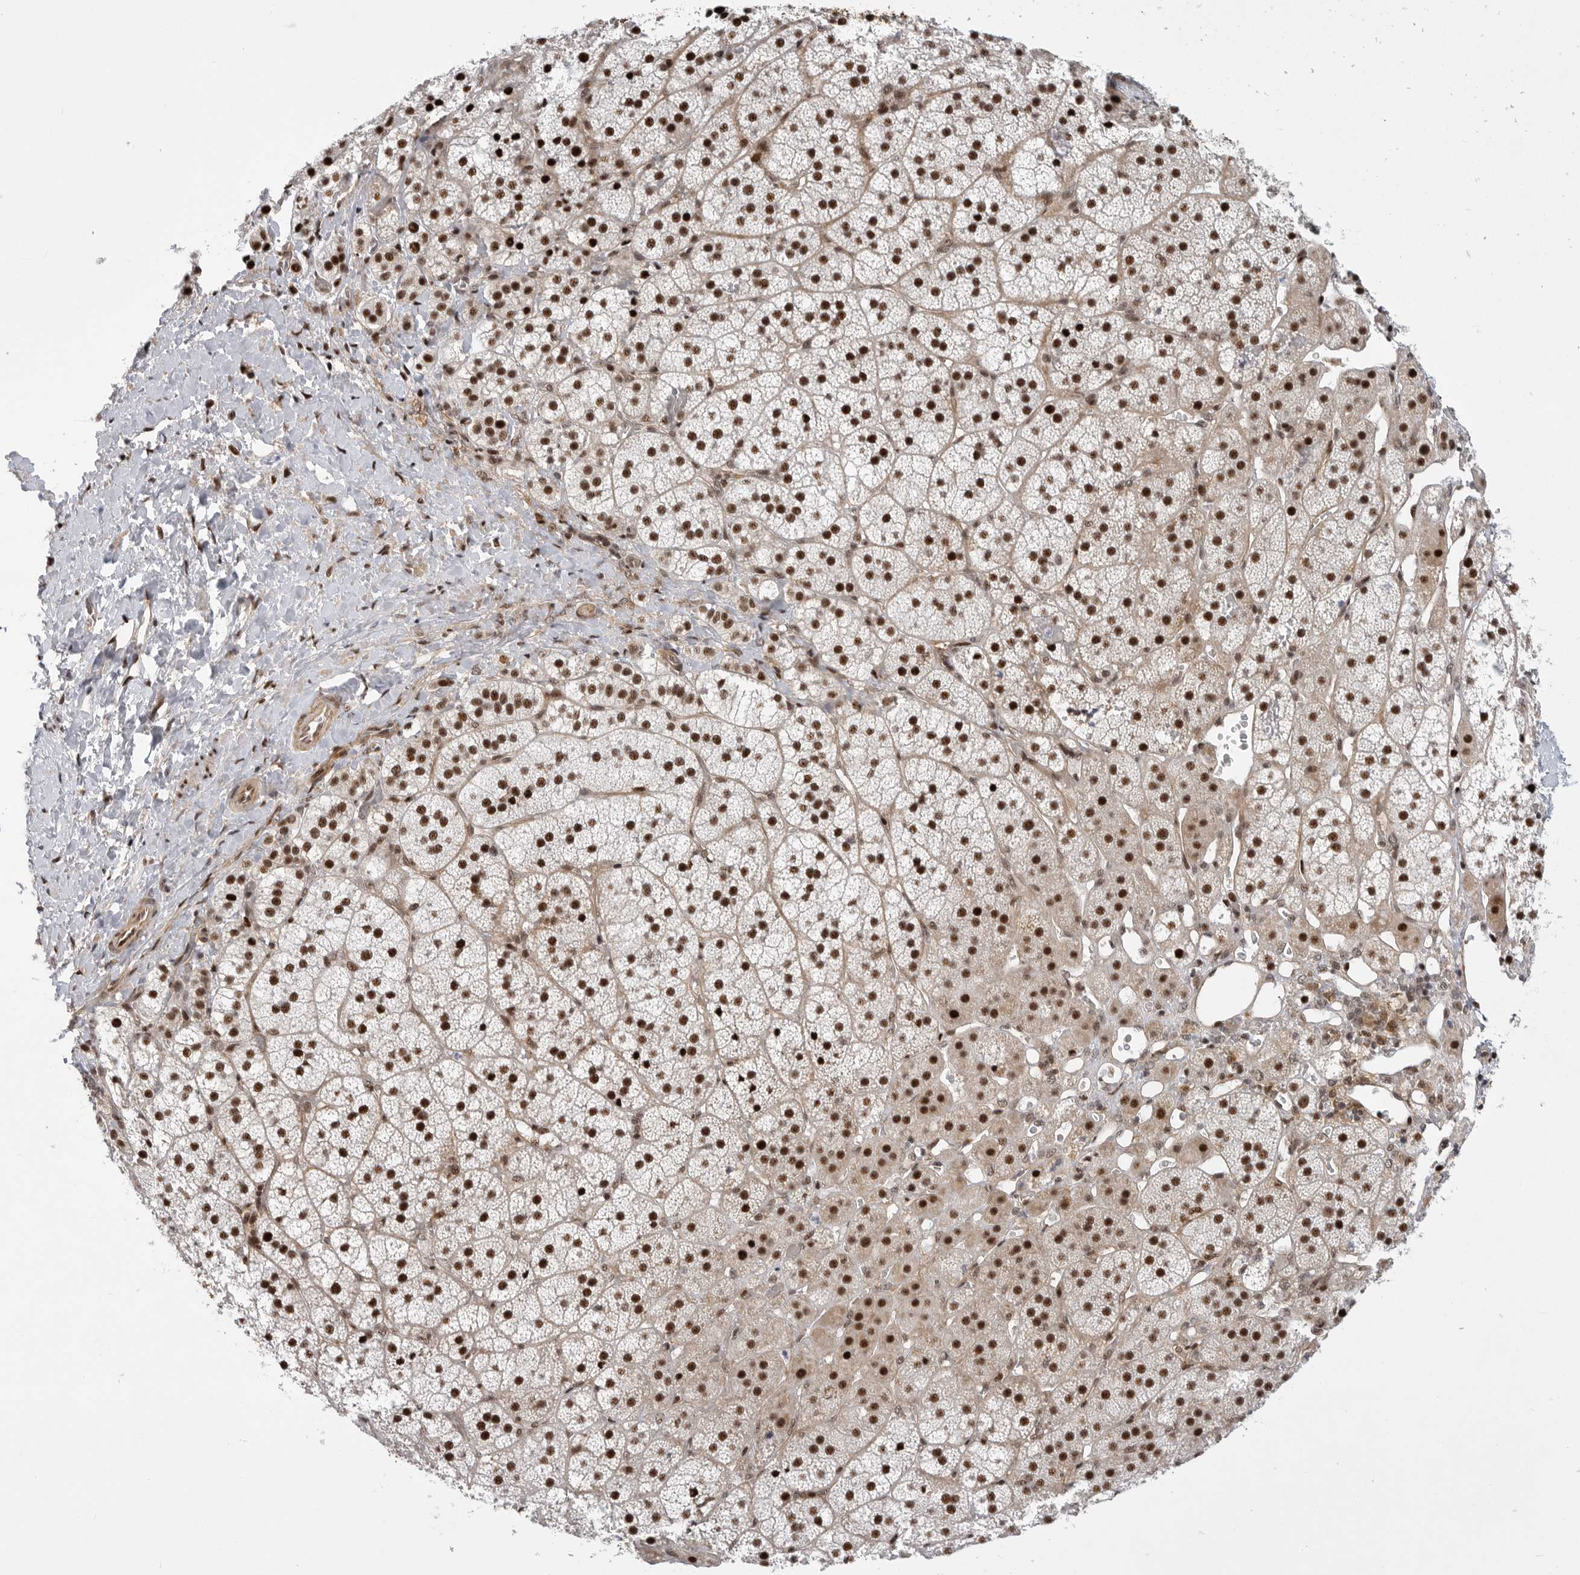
{"staining": {"intensity": "strong", "quantity": ">75%", "location": "nuclear"}, "tissue": "adrenal gland", "cell_type": "Glandular cells", "image_type": "normal", "snomed": [{"axis": "morphology", "description": "Normal tissue, NOS"}, {"axis": "topography", "description": "Adrenal gland"}], "caption": "Adrenal gland was stained to show a protein in brown. There is high levels of strong nuclear positivity in approximately >75% of glandular cells. Using DAB (brown) and hematoxylin (blue) stains, captured at high magnification using brightfield microscopy.", "gene": "GPATCH2", "patient": {"sex": "female", "age": 44}}